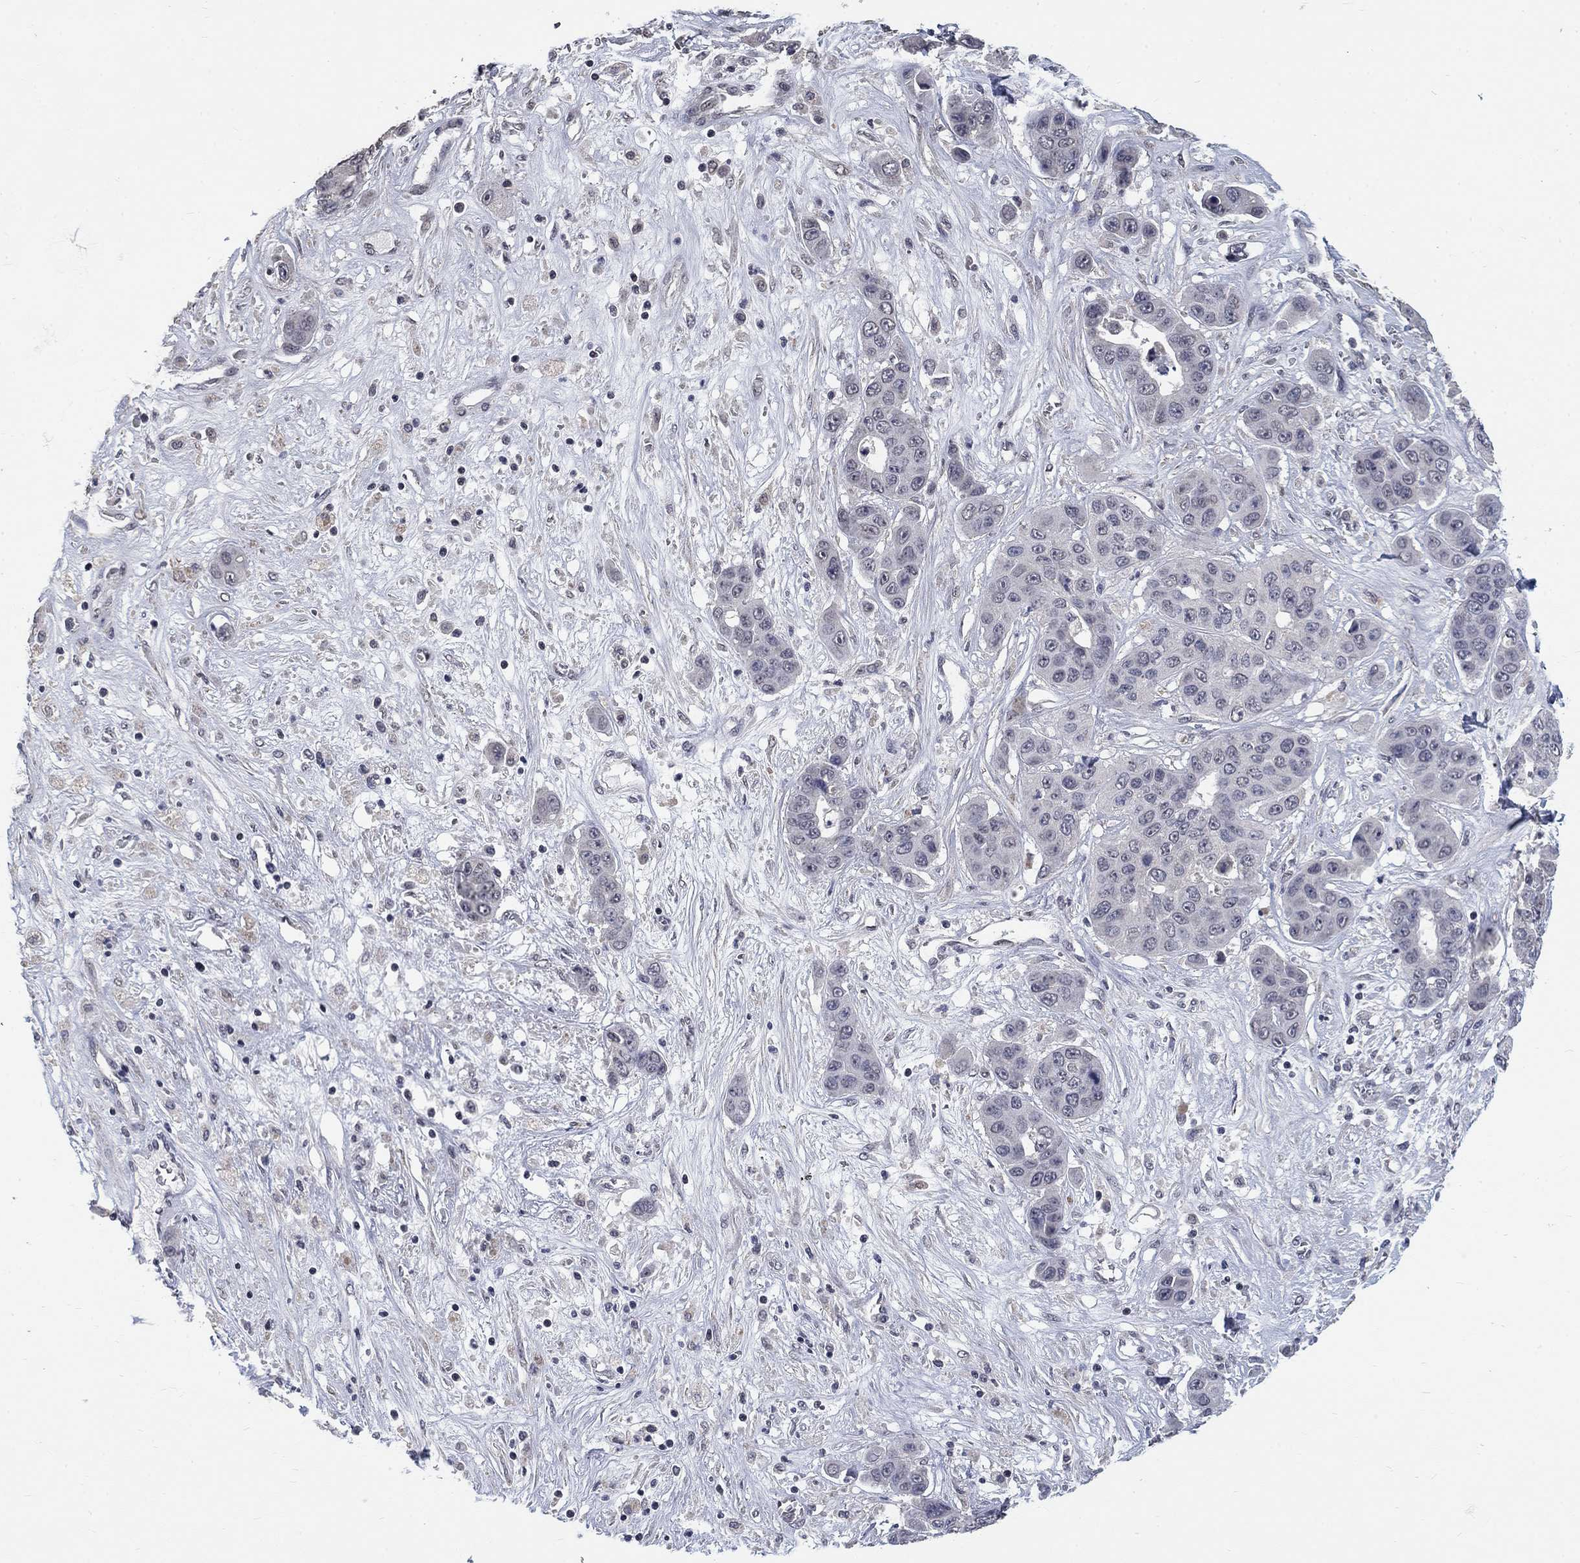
{"staining": {"intensity": "negative", "quantity": "none", "location": "none"}, "tissue": "liver cancer", "cell_type": "Tumor cells", "image_type": "cancer", "snomed": [{"axis": "morphology", "description": "Cholangiocarcinoma"}, {"axis": "topography", "description": "Liver"}], "caption": "This is an IHC micrograph of human cholangiocarcinoma (liver). There is no staining in tumor cells.", "gene": "SPATA33", "patient": {"sex": "female", "age": 52}}